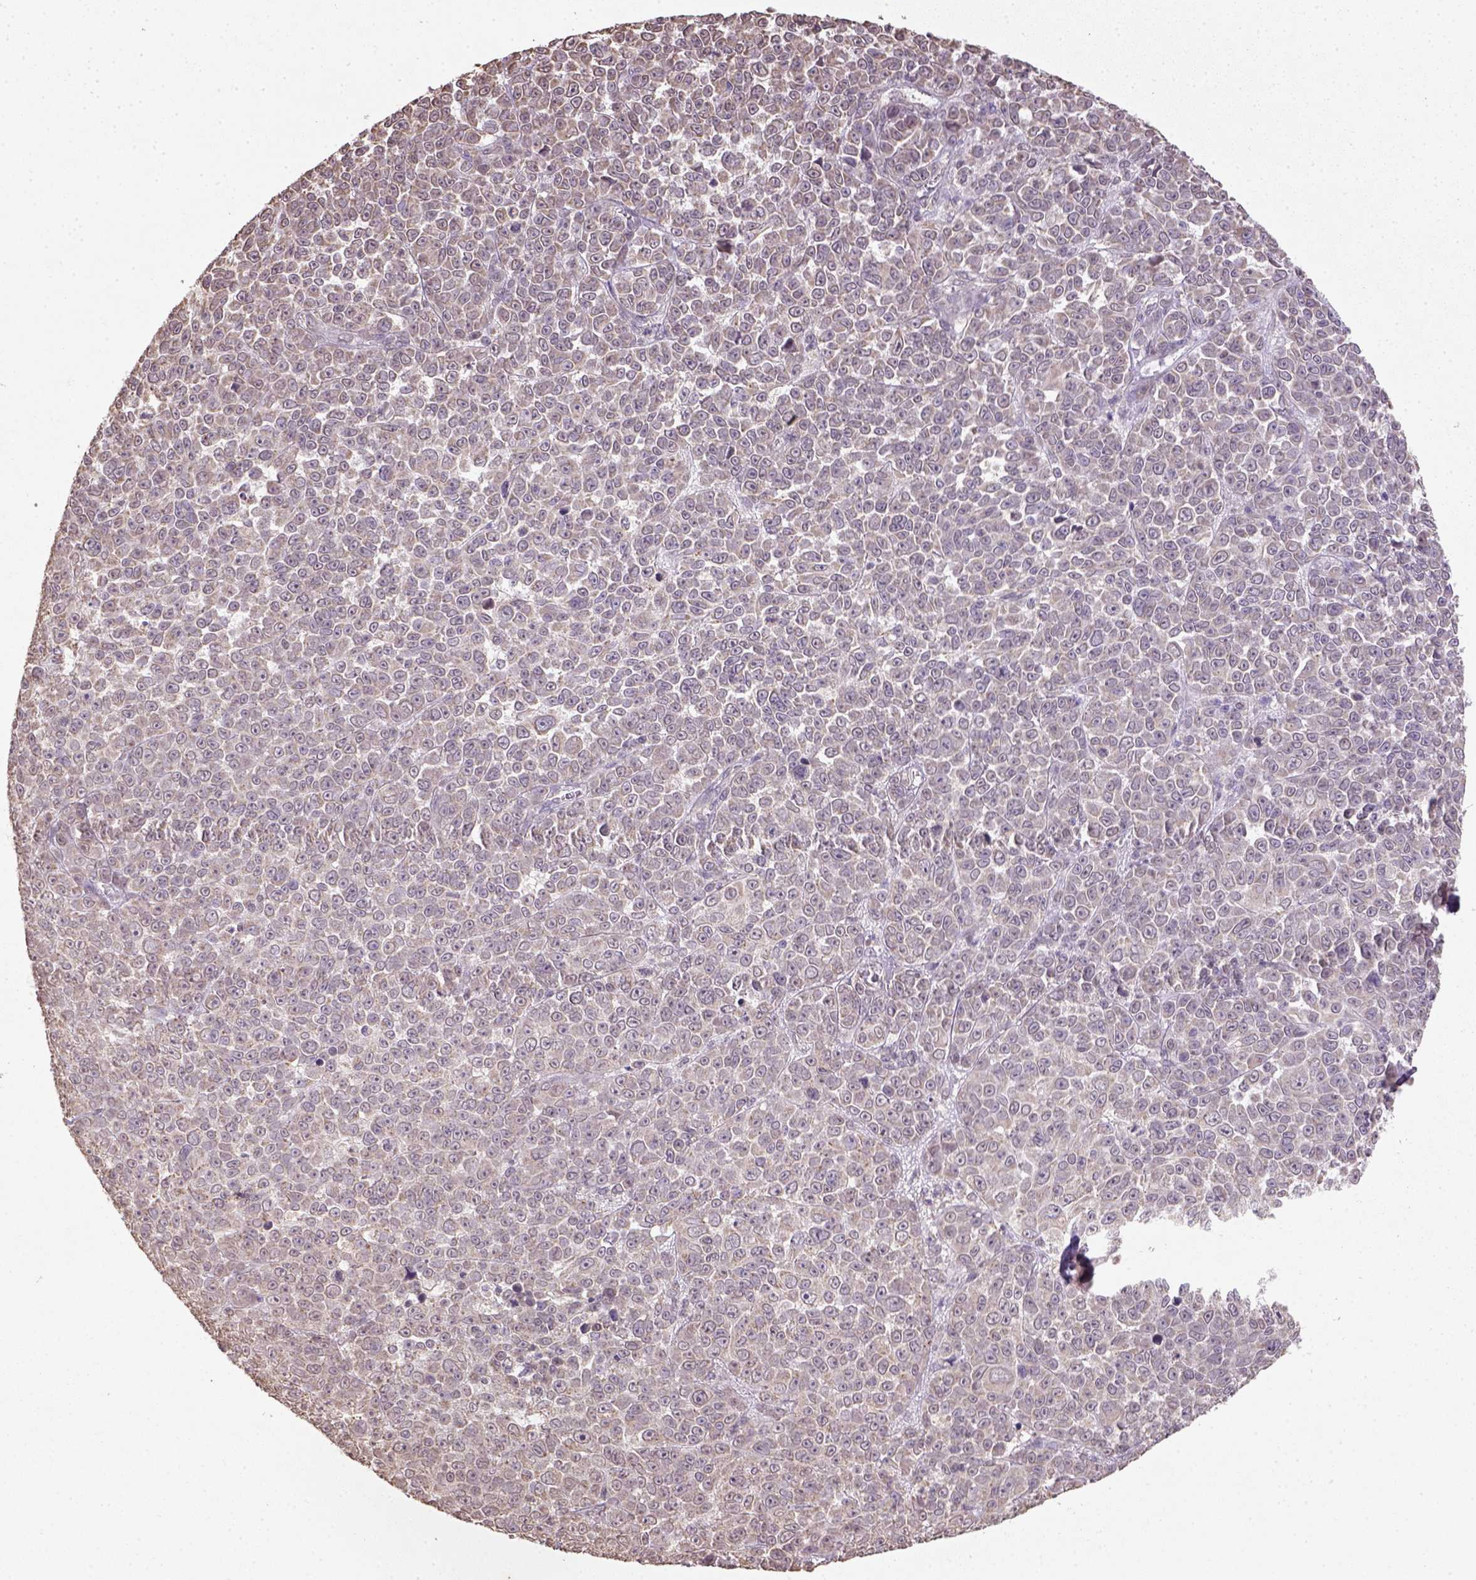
{"staining": {"intensity": "weak", "quantity": ">75%", "location": "cytoplasmic/membranous"}, "tissue": "melanoma", "cell_type": "Tumor cells", "image_type": "cancer", "snomed": [{"axis": "morphology", "description": "Malignant melanoma, NOS"}, {"axis": "topography", "description": "Skin"}], "caption": "Protein staining of melanoma tissue reveals weak cytoplasmic/membranous positivity in about >75% of tumor cells.", "gene": "NUDT10", "patient": {"sex": "female", "age": 95}}